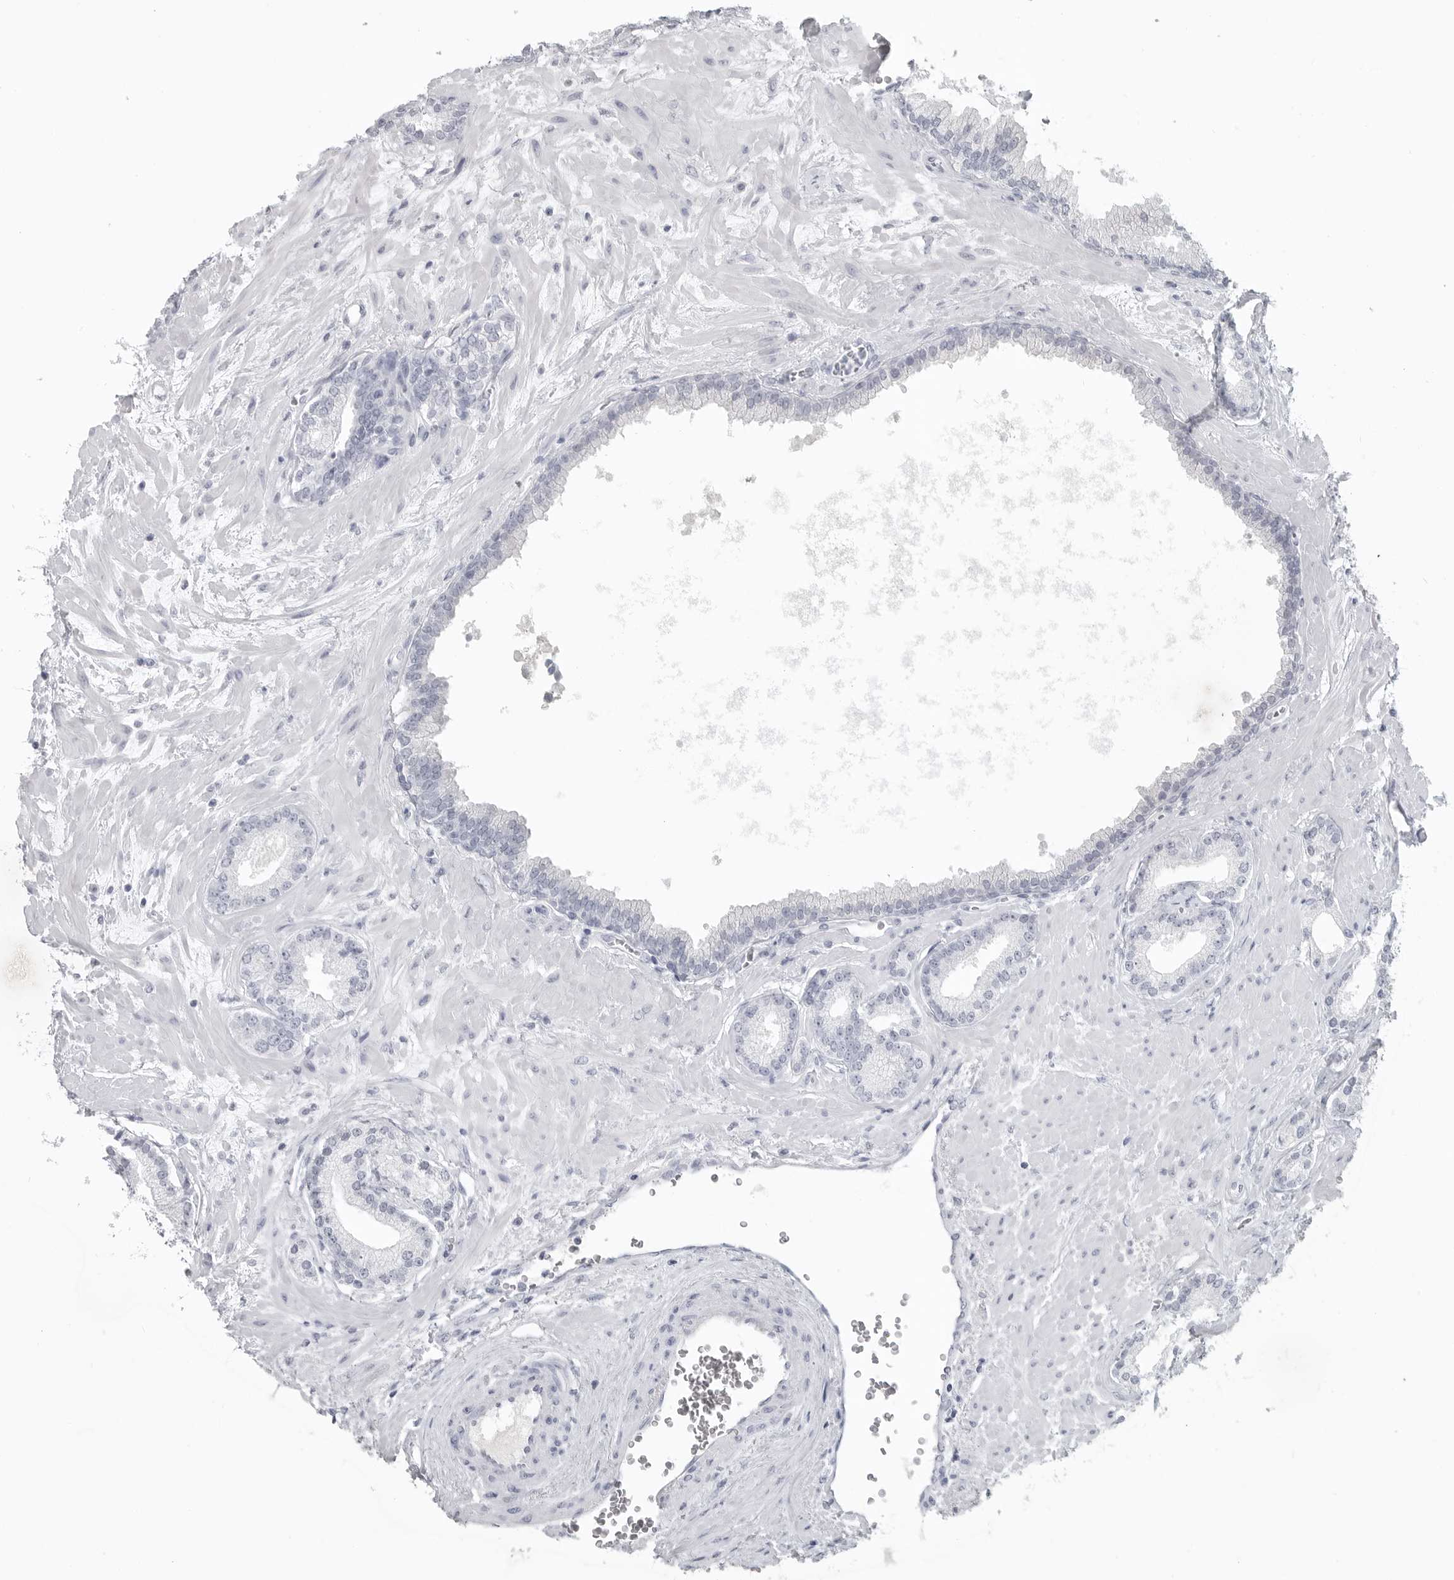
{"staining": {"intensity": "negative", "quantity": "none", "location": "none"}, "tissue": "prostate cancer", "cell_type": "Tumor cells", "image_type": "cancer", "snomed": [{"axis": "morphology", "description": "Adenocarcinoma, Low grade"}, {"axis": "topography", "description": "Prostate"}], "caption": "DAB immunohistochemical staining of prostate cancer shows no significant positivity in tumor cells. Brightfield microscopy of IHC stained with DAB (brown) and hematoxylin (blue), captured at high magnification.", "gene": "LY6D", "patient": {"sex": "male", "age": 70}}